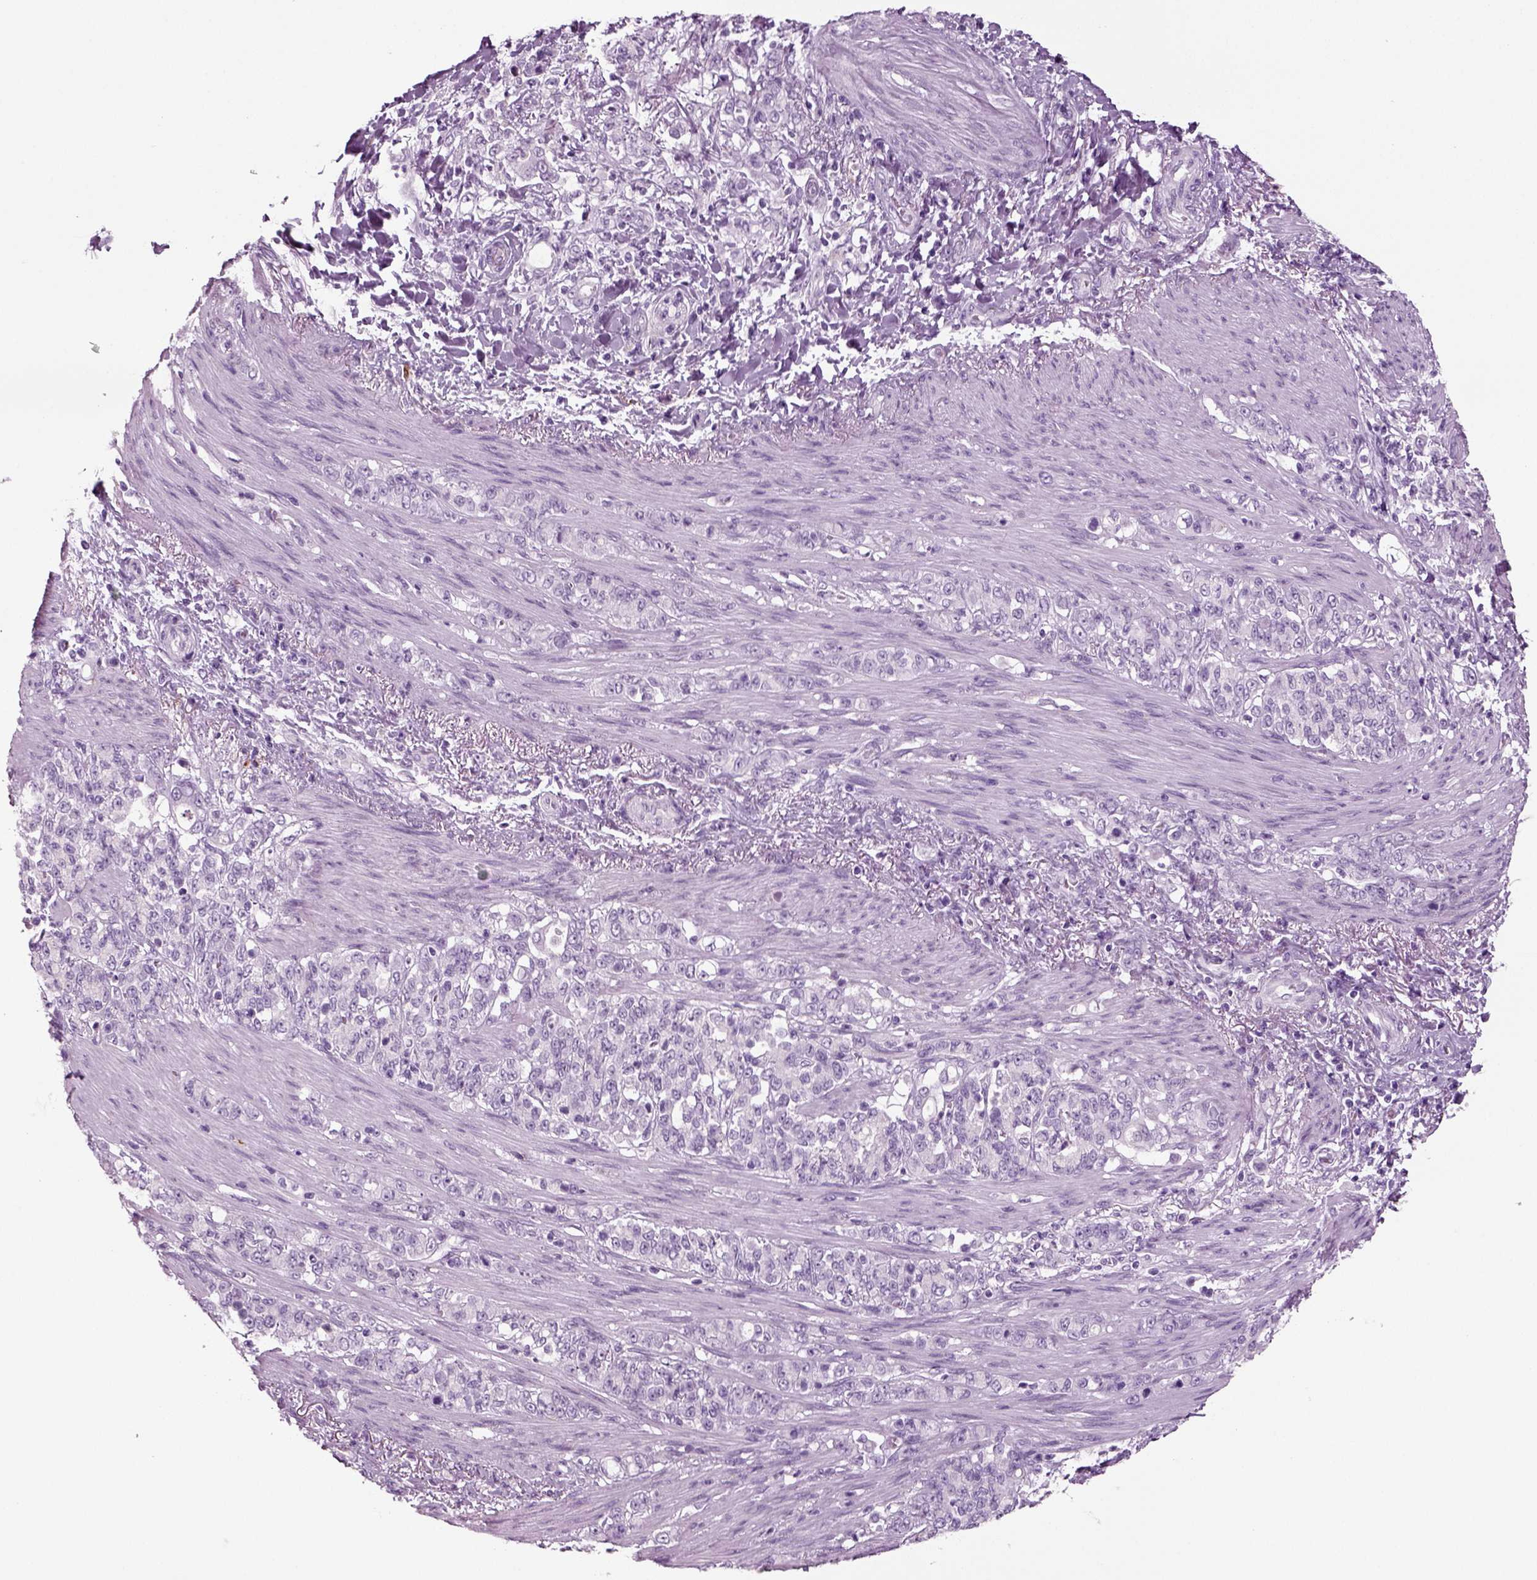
{"staining": {"intensity": "negative", "quantity": "none", "location": "none"}, "tissue": "stomach cancer", "cell_type": "Tumor cells", "image_type": "cancer", "snomed": [{"axis": "morphology", "description": "Adenocarcinoma, NOS"}, {"axis": "topography", "description": "Stomach"}], "caption": "Tumor cells are negative for protein expression in human stomach adenocarcinoma.", "gene": "CRABP1", "patient": {"sex": "female", "age": 79}}